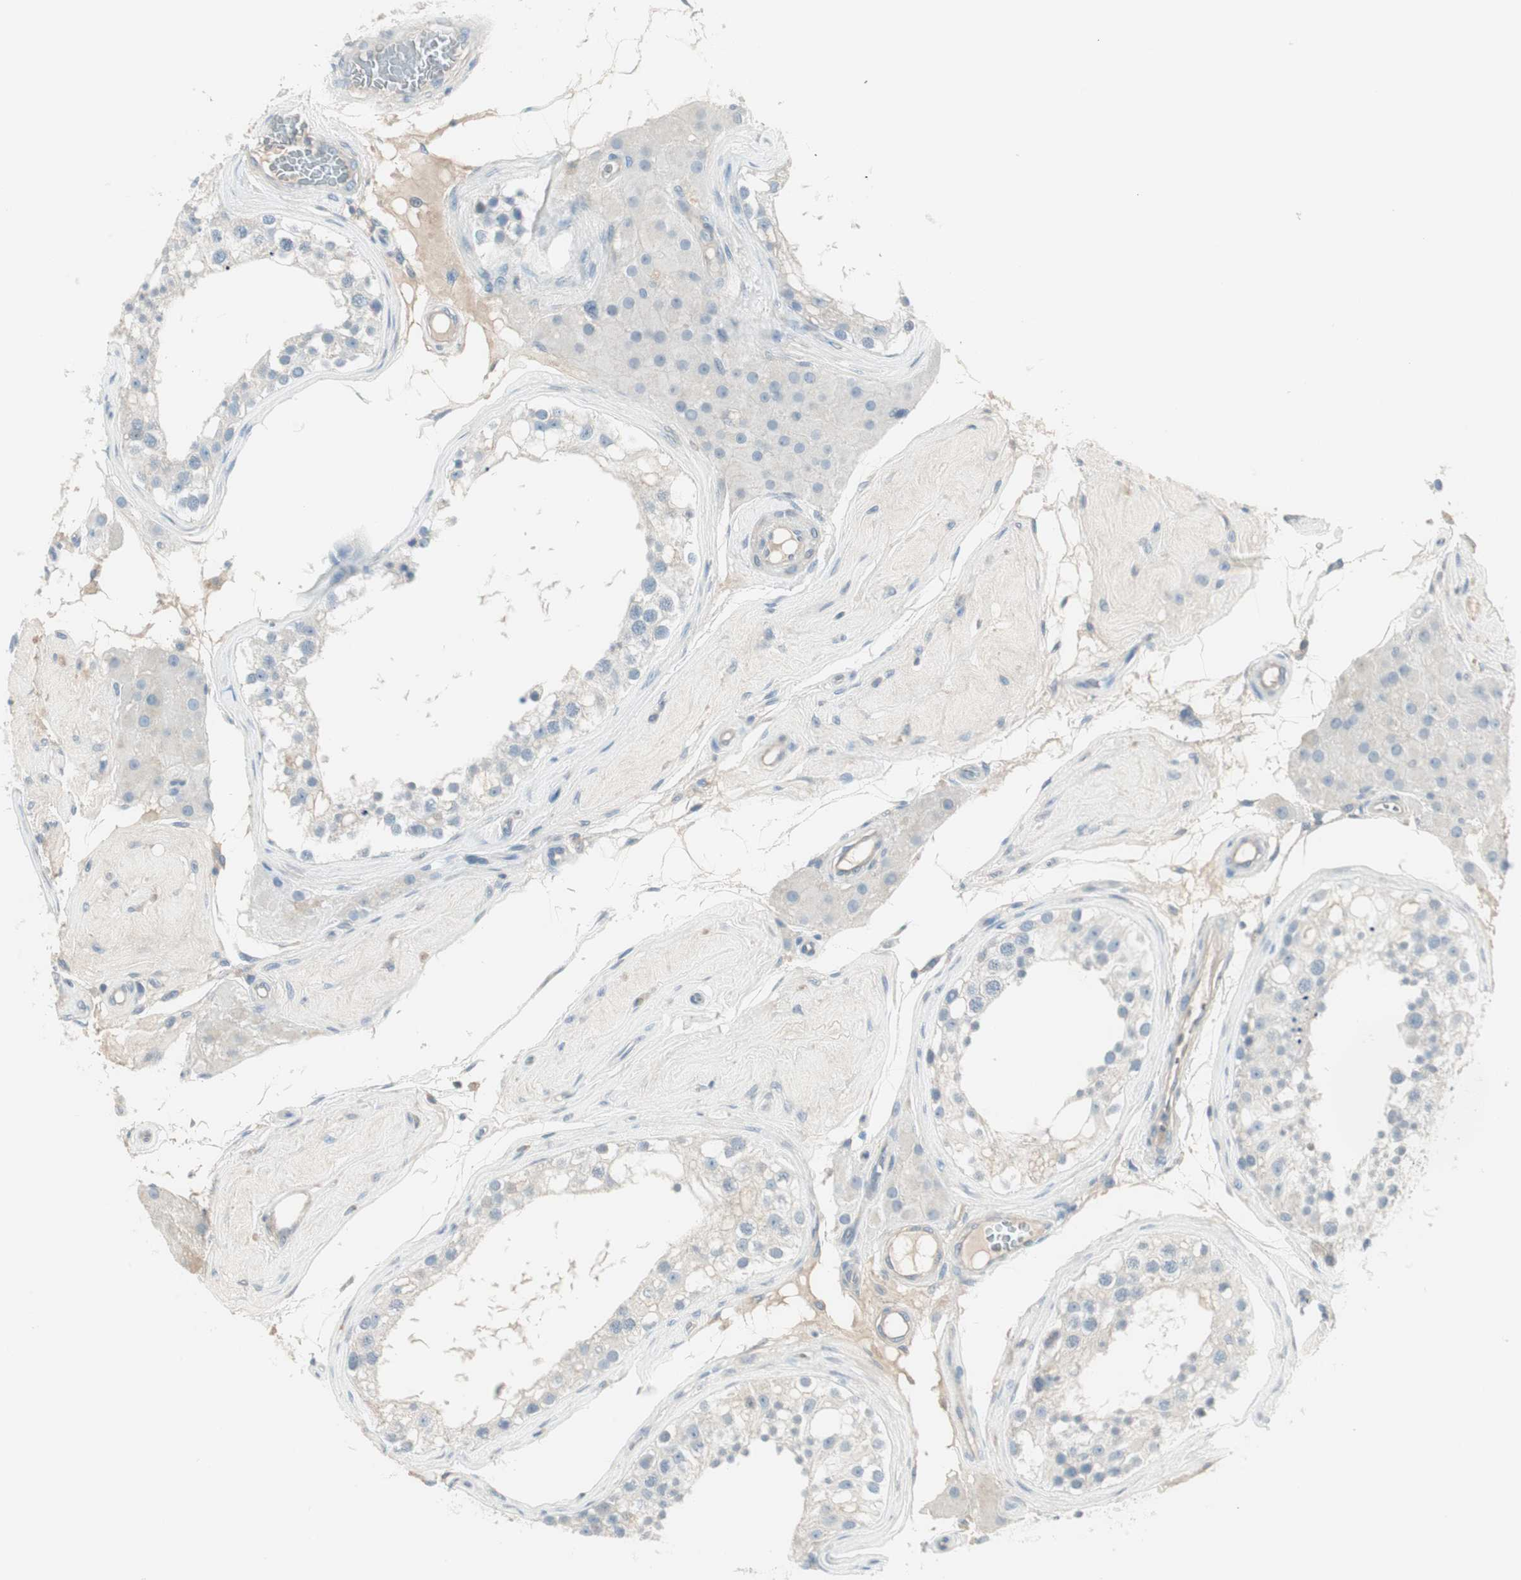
{"staining": {"intensity": "weak", "quantity": "25%-75%", "location": "cytoplasmic/membranous"}, "tissue": "testis", "cell_type": "Cells in seminiferous ducts", "image_type": "normal", "snomed": [{"axis": "morphology", "description": "Normal tissue, NOS"}, {"axis": "topography", "description": "Testis"}], "caption": "Immunohistochemistry (IHC) (DAB) staining of benign testis displays weak cytoplasmic/membranous protein positivity in approximately 25%-75% of cells in seminiferous ducts. (DAB (3,3'-diaminobenzidine) IHC, brown staining for protein, blue staining for nuclei).", "gene": "ITLN2", "patient": {"sex": "male", "age": 68}}